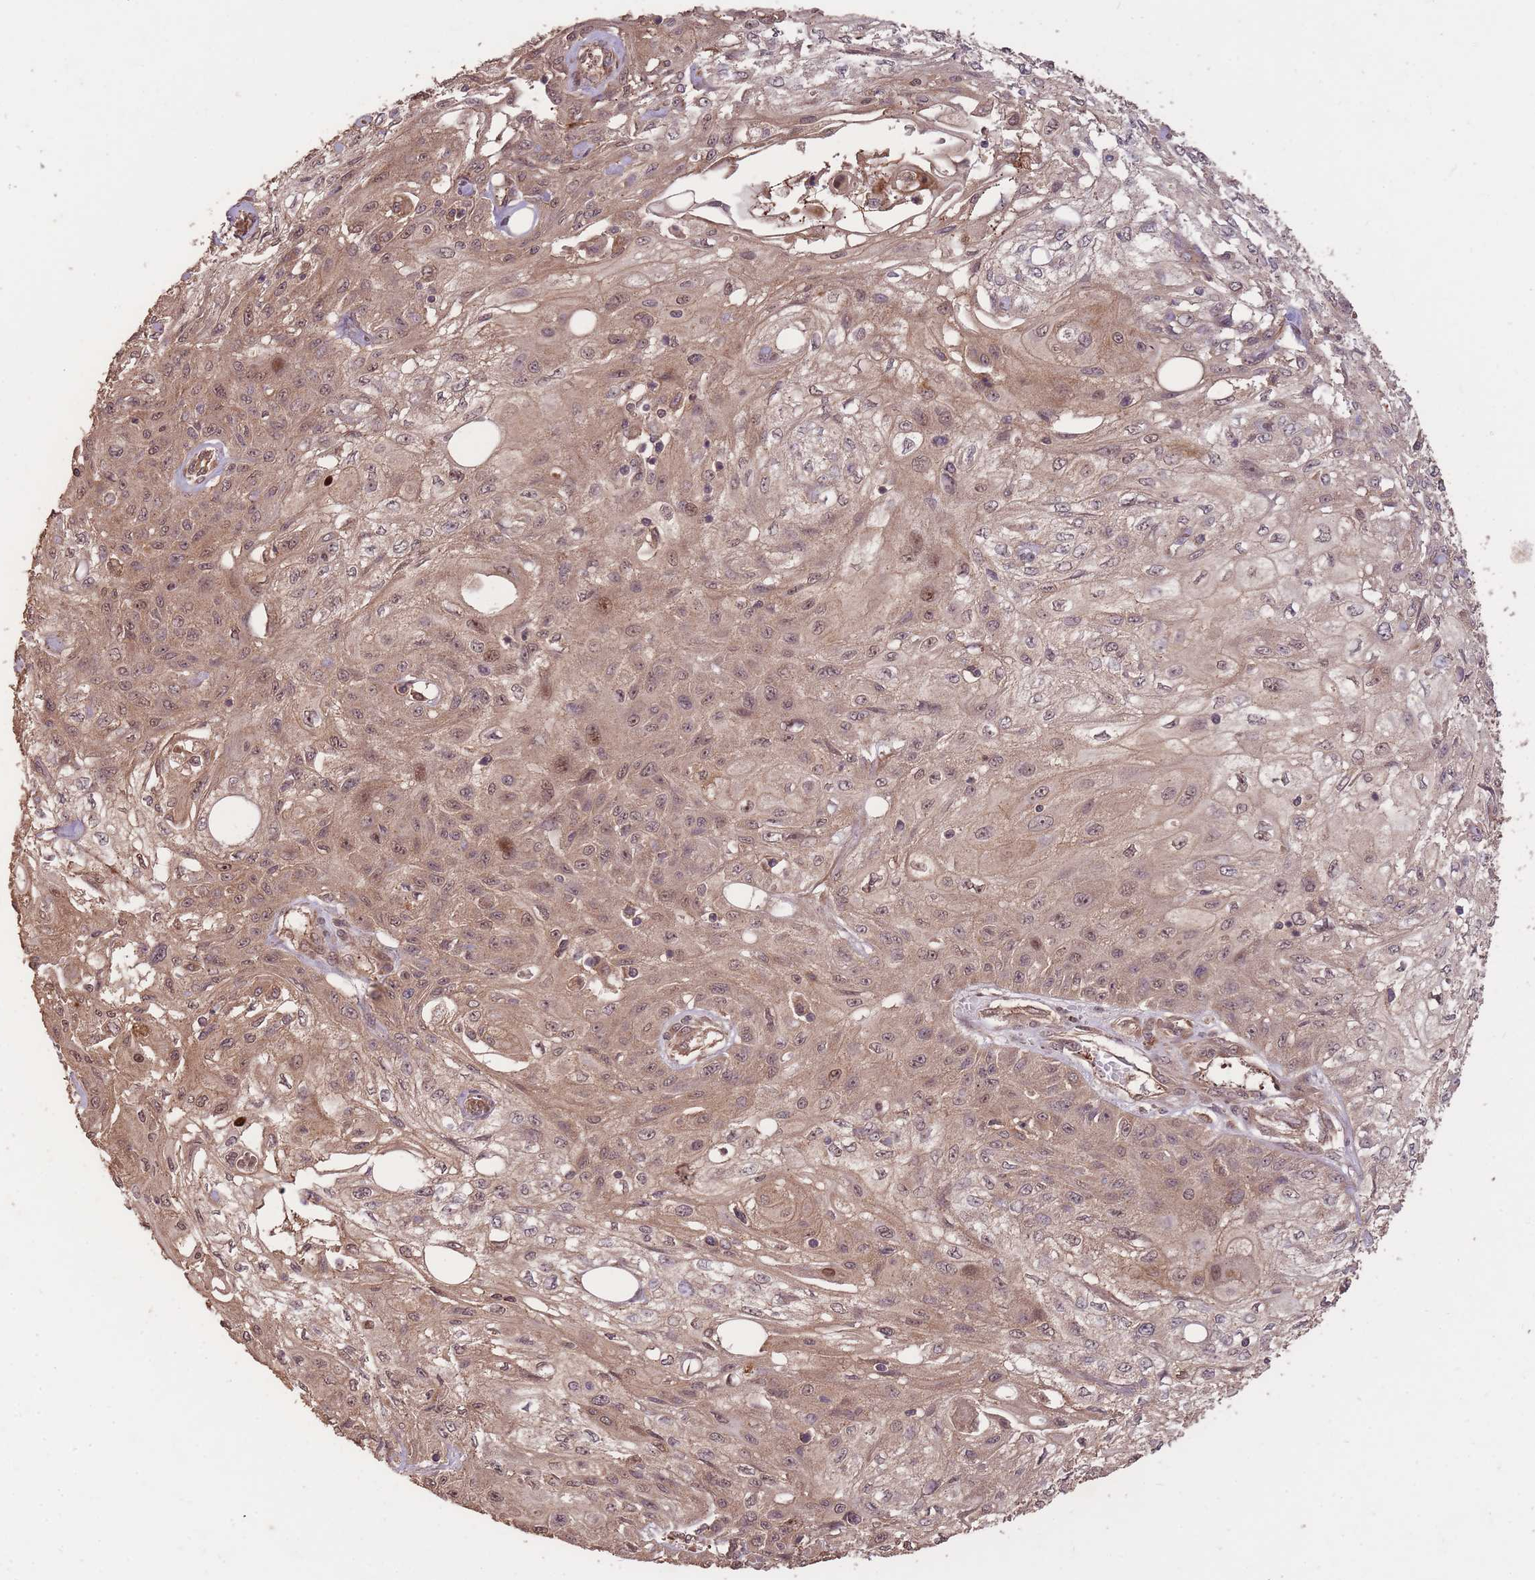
{"staining": {"intensity": "moderate", "quantity": ">75%", "location": "cytoplasmic/membranous,nuclear"}, "tissue": "skin cancer", "cell_type": "Tumor cells", "image_type": "cancer", "snomed": [{"axis": "morphology", "description": "Squamous cell carcinoma, NOS"}, {"axis": "morphology", "description": "Squamous cell carcinoma, metastatic, NOS"}, {"axis": "topography", "description": "Skin"}, {"axis": "topography", "description": "Lymph node"}], "caption": "A medium amount of moderate cytoplasmic/membranous and nuclear staining is present in about >75% of tumor cells in skin squamous cell carcinoma tissue.", "gene": "ERBB3", "patient": {"sex": "male", "age": 75}}